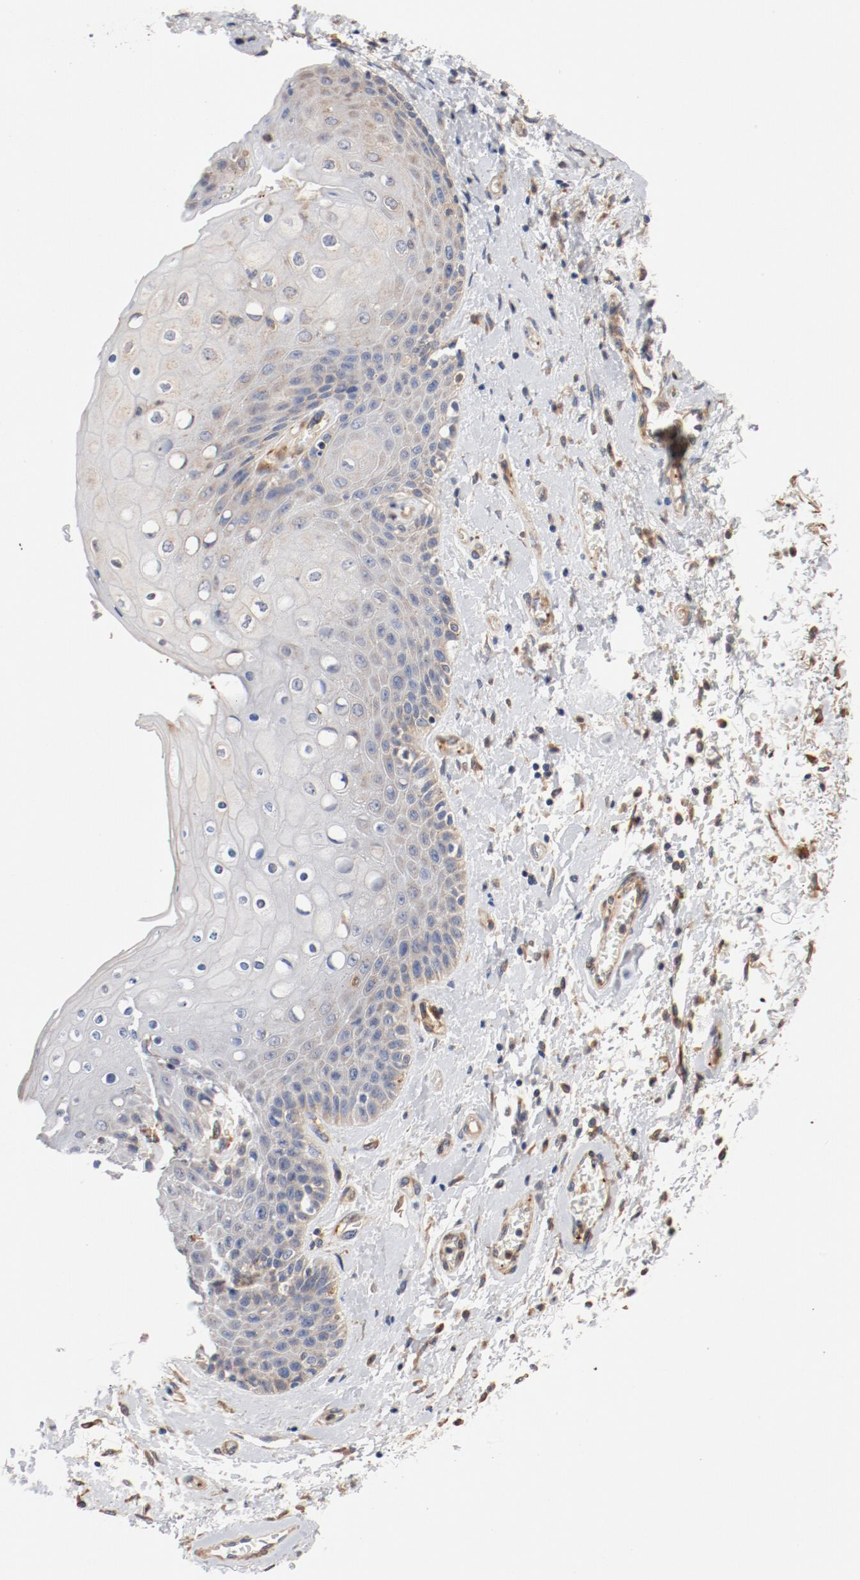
{"staining": {"intensity": "weak", "quantity": "<25%", "location": "cytoplasmic/membranous"}, "tissue": "skin", "cell_type": "Epidermal cells", "image_type": "normal", "snomed": [{"axis": "morphology", "description": "Normal tissue, NOS"}, {"axis": "topography", "description": "Anal"}], "caption": "There is no significant positivity in epidermal cells of skin. The staining is performed using DAB (3,3'-diaminobenzidine) brown chromogen with nuclei counter-stained in using hematoxylin.", "gene": "ILK", "patient": {"sex": "female", "age": 46}}